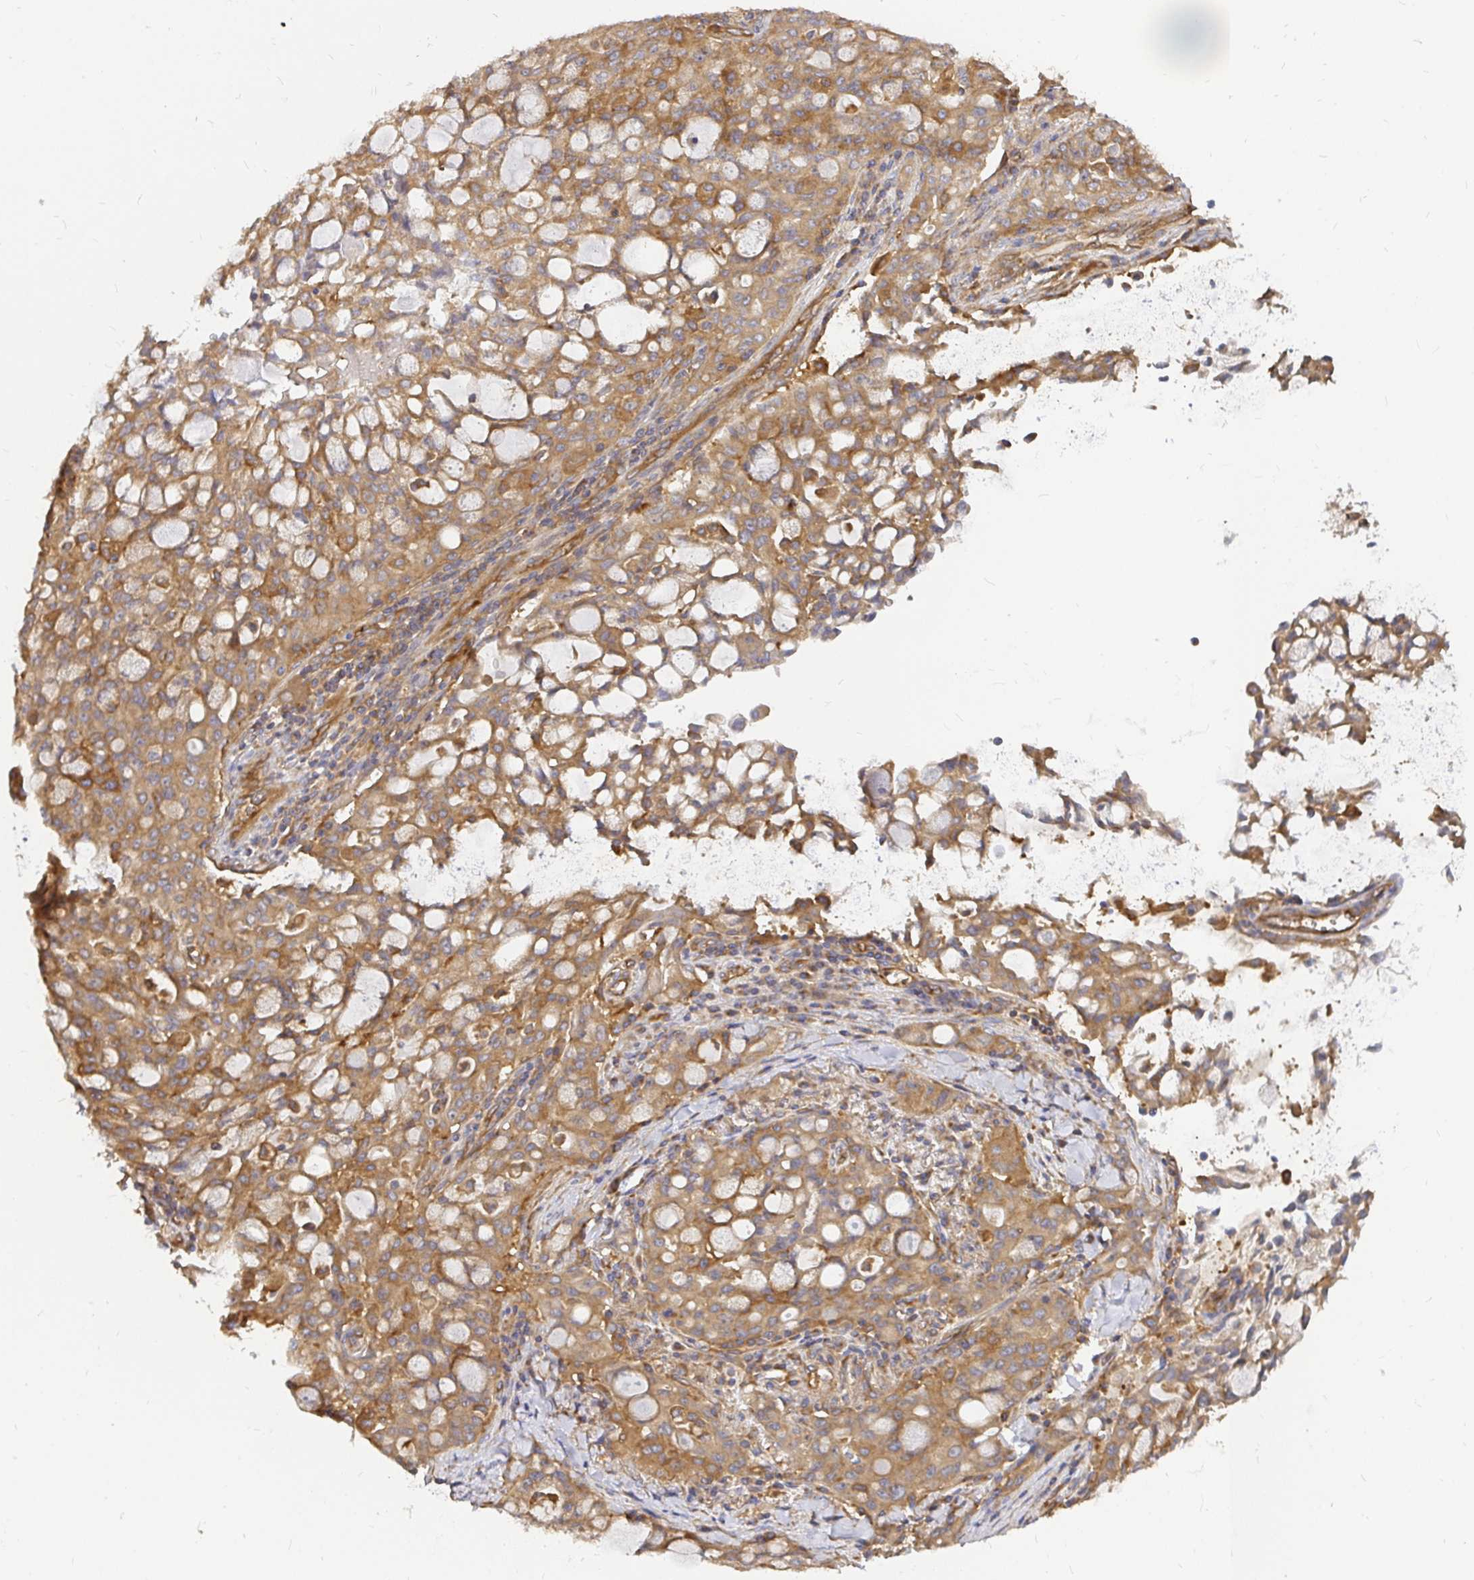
{"staining": {"intensity": "moderate", "quantity": ">75%", "location": "cytoplasmic/membranous"}, "tissue": "lung cancer", "cell_type": "Tumor cells", "image_type": "cancer", "snomed": [{"axis": "morphology", "description": "Adenocarcinoma, NOS"}, {"axis": "topography", "description": "Lung"}], "caption": "A histopathology image showing moderate cytoplasmic/membranous positivity in about >75% of tumor cells in lung cancer, as visualized by brown immunohistochemical staining.", "gene": "KIF5B", "patient": {"sex": "female", "age": 44}}